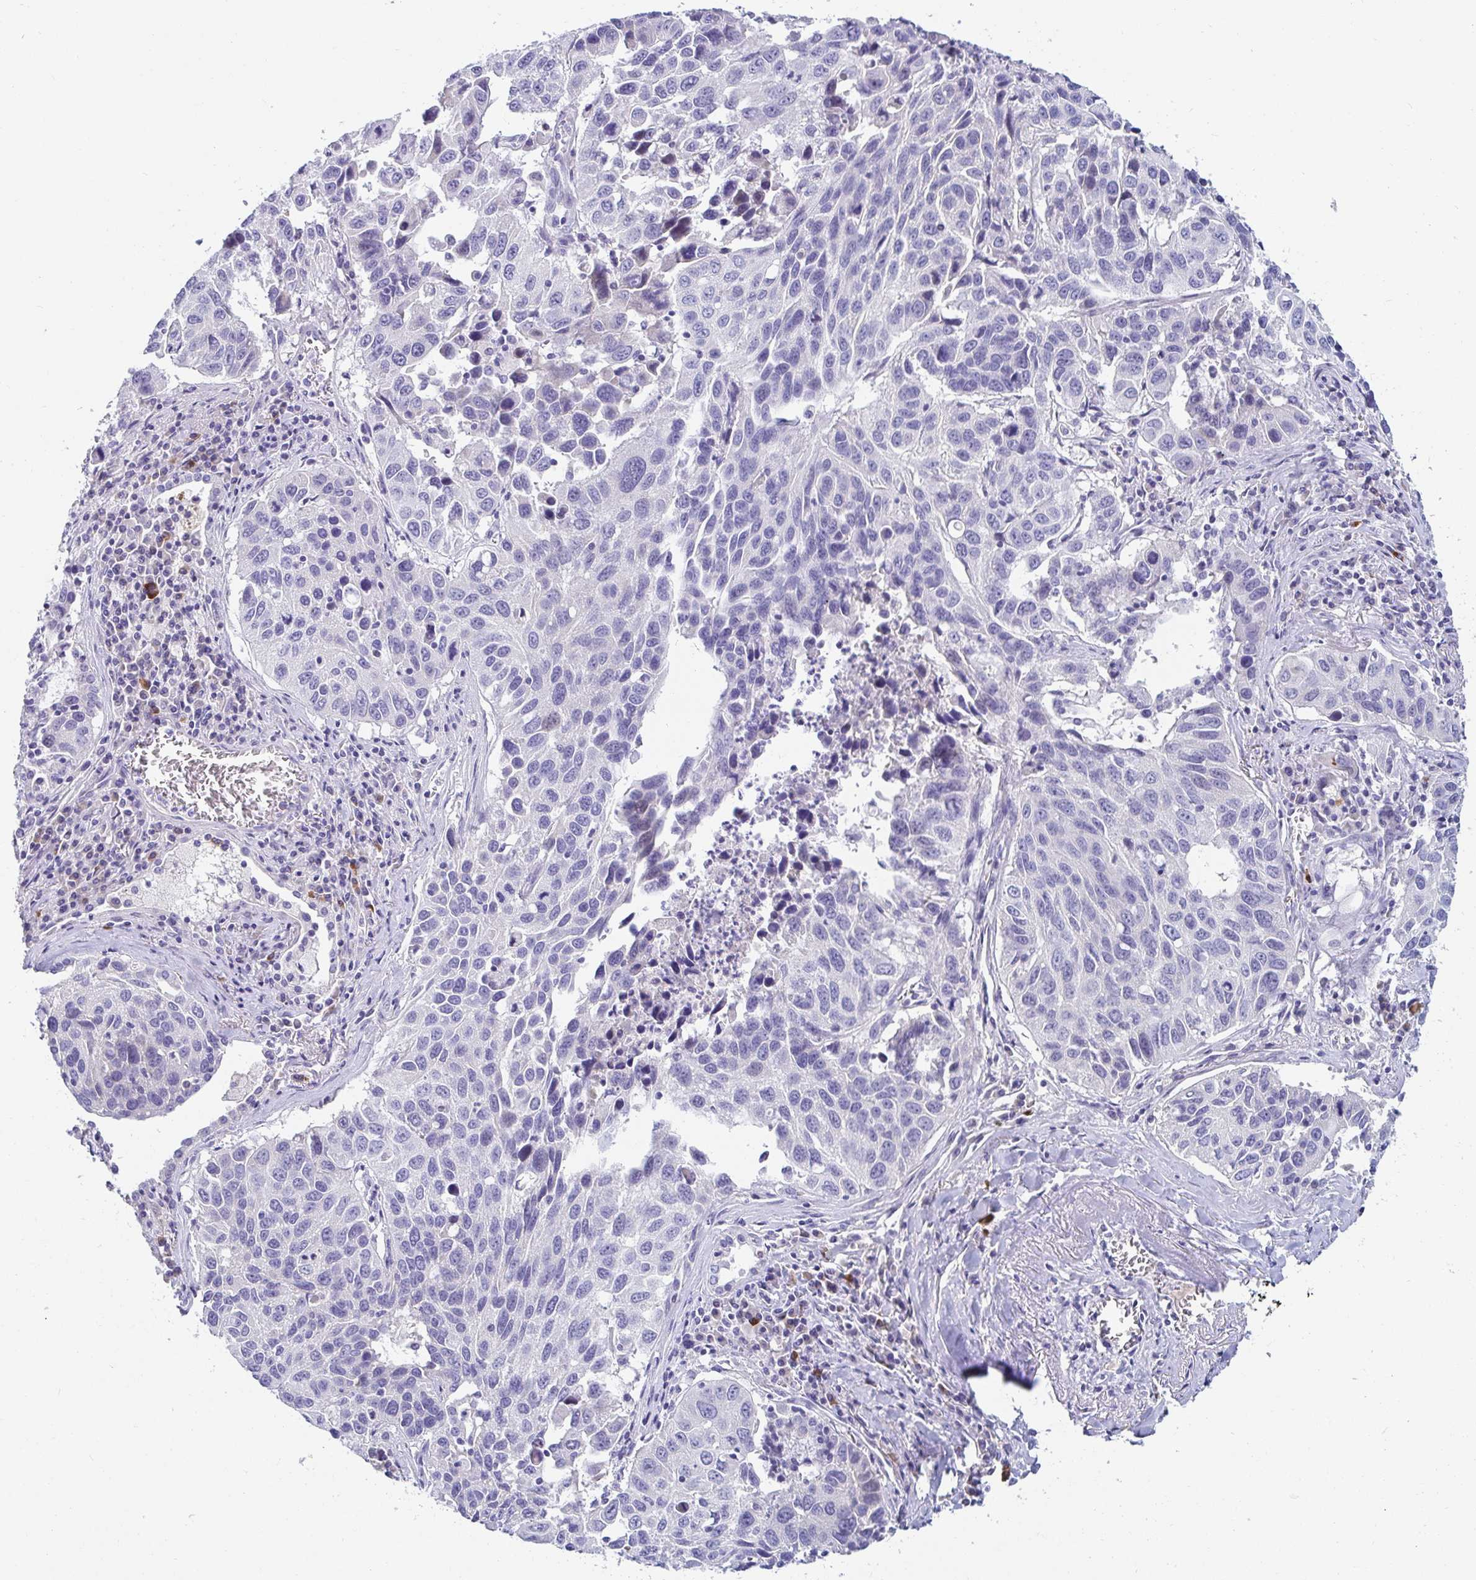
{"staining": {"intensity": "negative", "quantity": "none", "location": "none"}, "tissue": "lung cancer", "cell_type": "Tumor cells", "image_type": "cancer", "snomed": [{"axis": "morphology", "description": "Squamous cell carcinoma, NOS"}, {"axis": "topography", "description": "Lung"}], "caption": "A micrograph of human squamous cell carcinoma (lung) is negative for staining in tumor cells.", "gene": "C4orf17", "patient": {"sex": "female", "age": 61}}